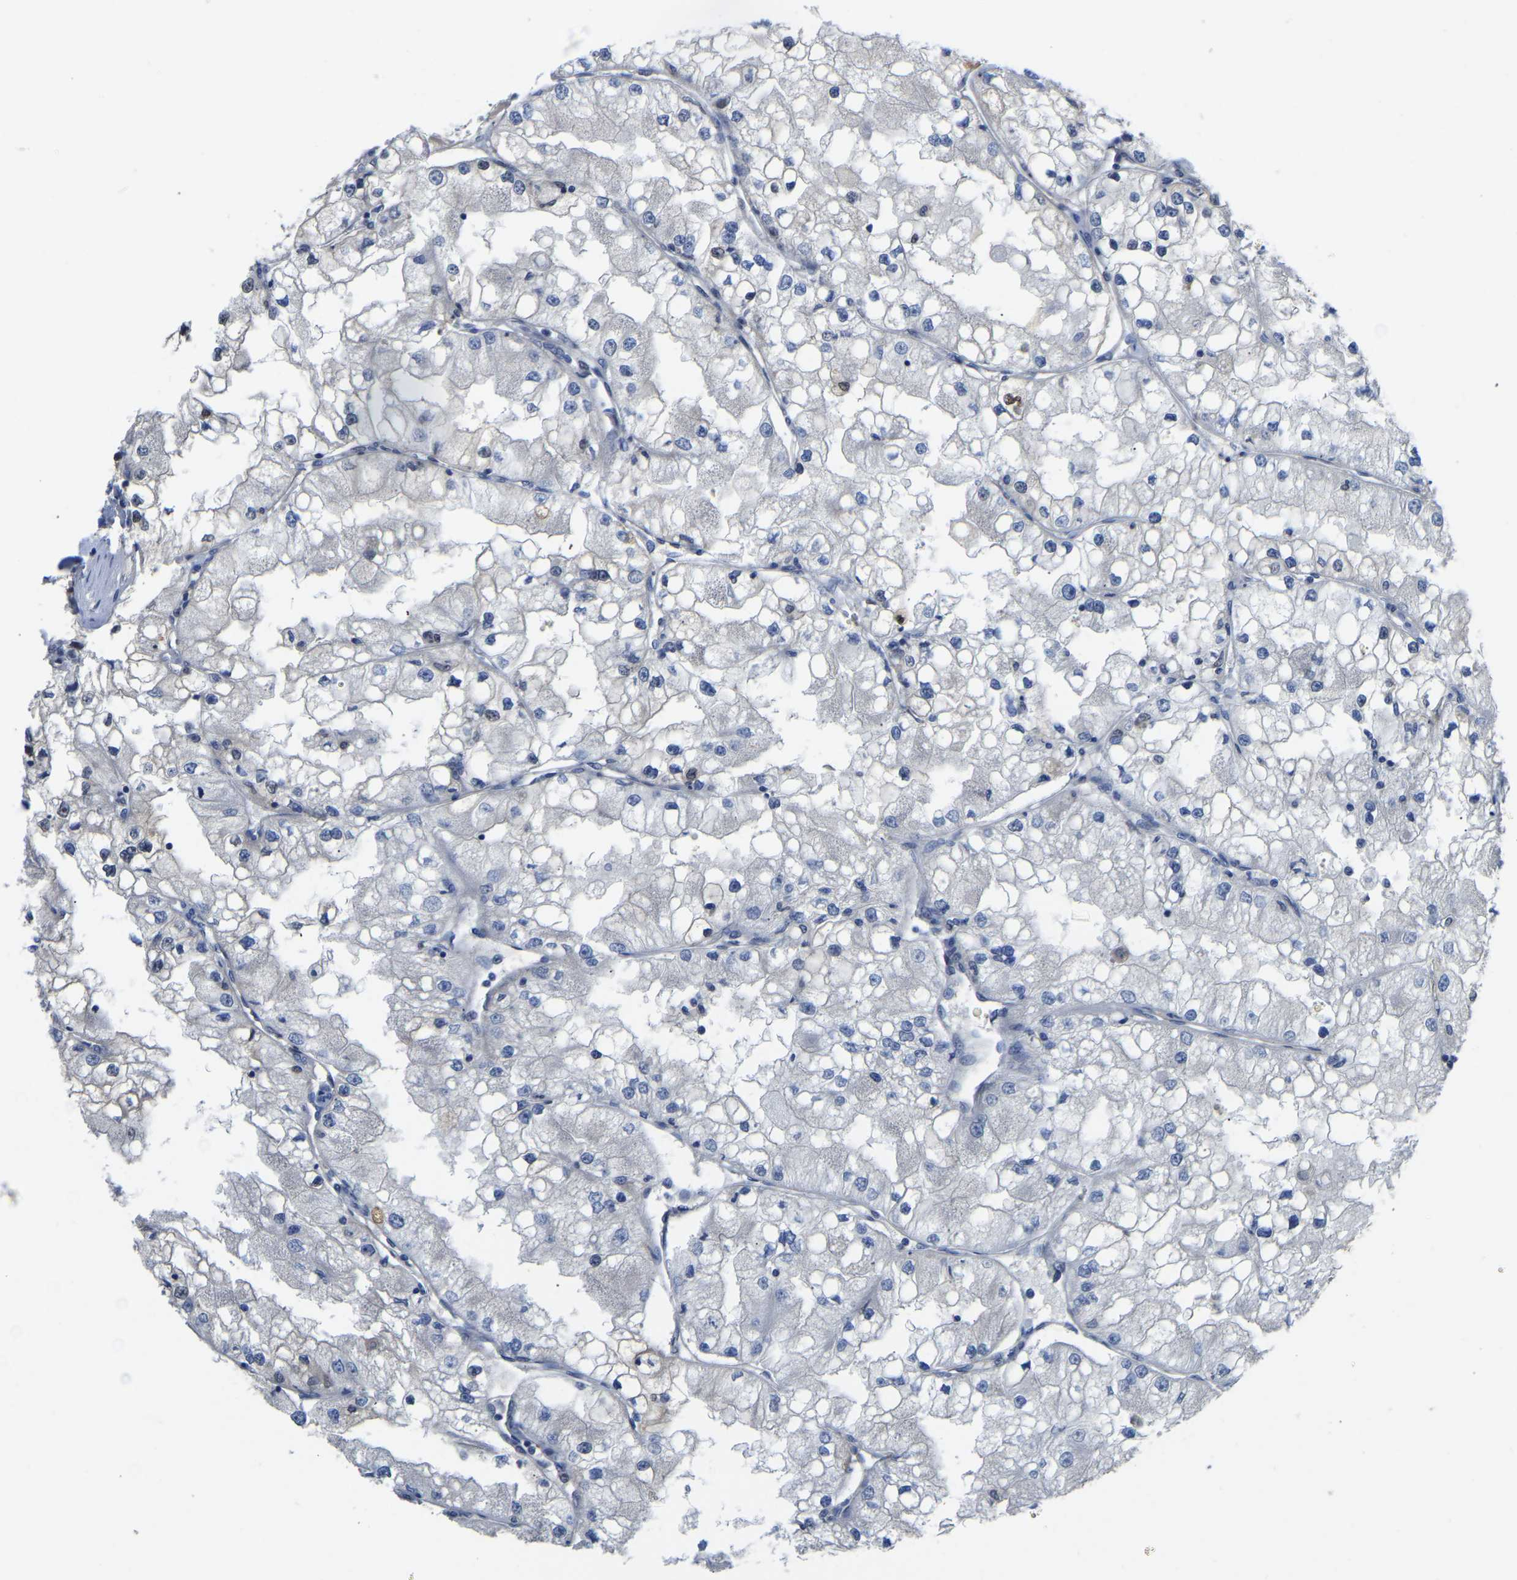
{"staining": {"intensity": "negative", "quantity": "none", "location": "none"}, "tissue": "renal cancer", "cell_type": "Tumor cells", "image_type": "cancer", "snomed": [{"axis": "morphology", "description": "Adenocarcinoma, NOS"}, {"axis": "topography", "description": "Kidney"}], "caption": "High power microscopy histopathology image of an immunohistochemistry photomicrograph of adenocarcinoma (renal), revealing no significant staining in tumor cells. (Brightfield microscopy of DAB (3,3'-diaminobenzidine) IHC at high magnification).", "gene": "KLRG2", "patient": {"sex": "male", "age": 68}}